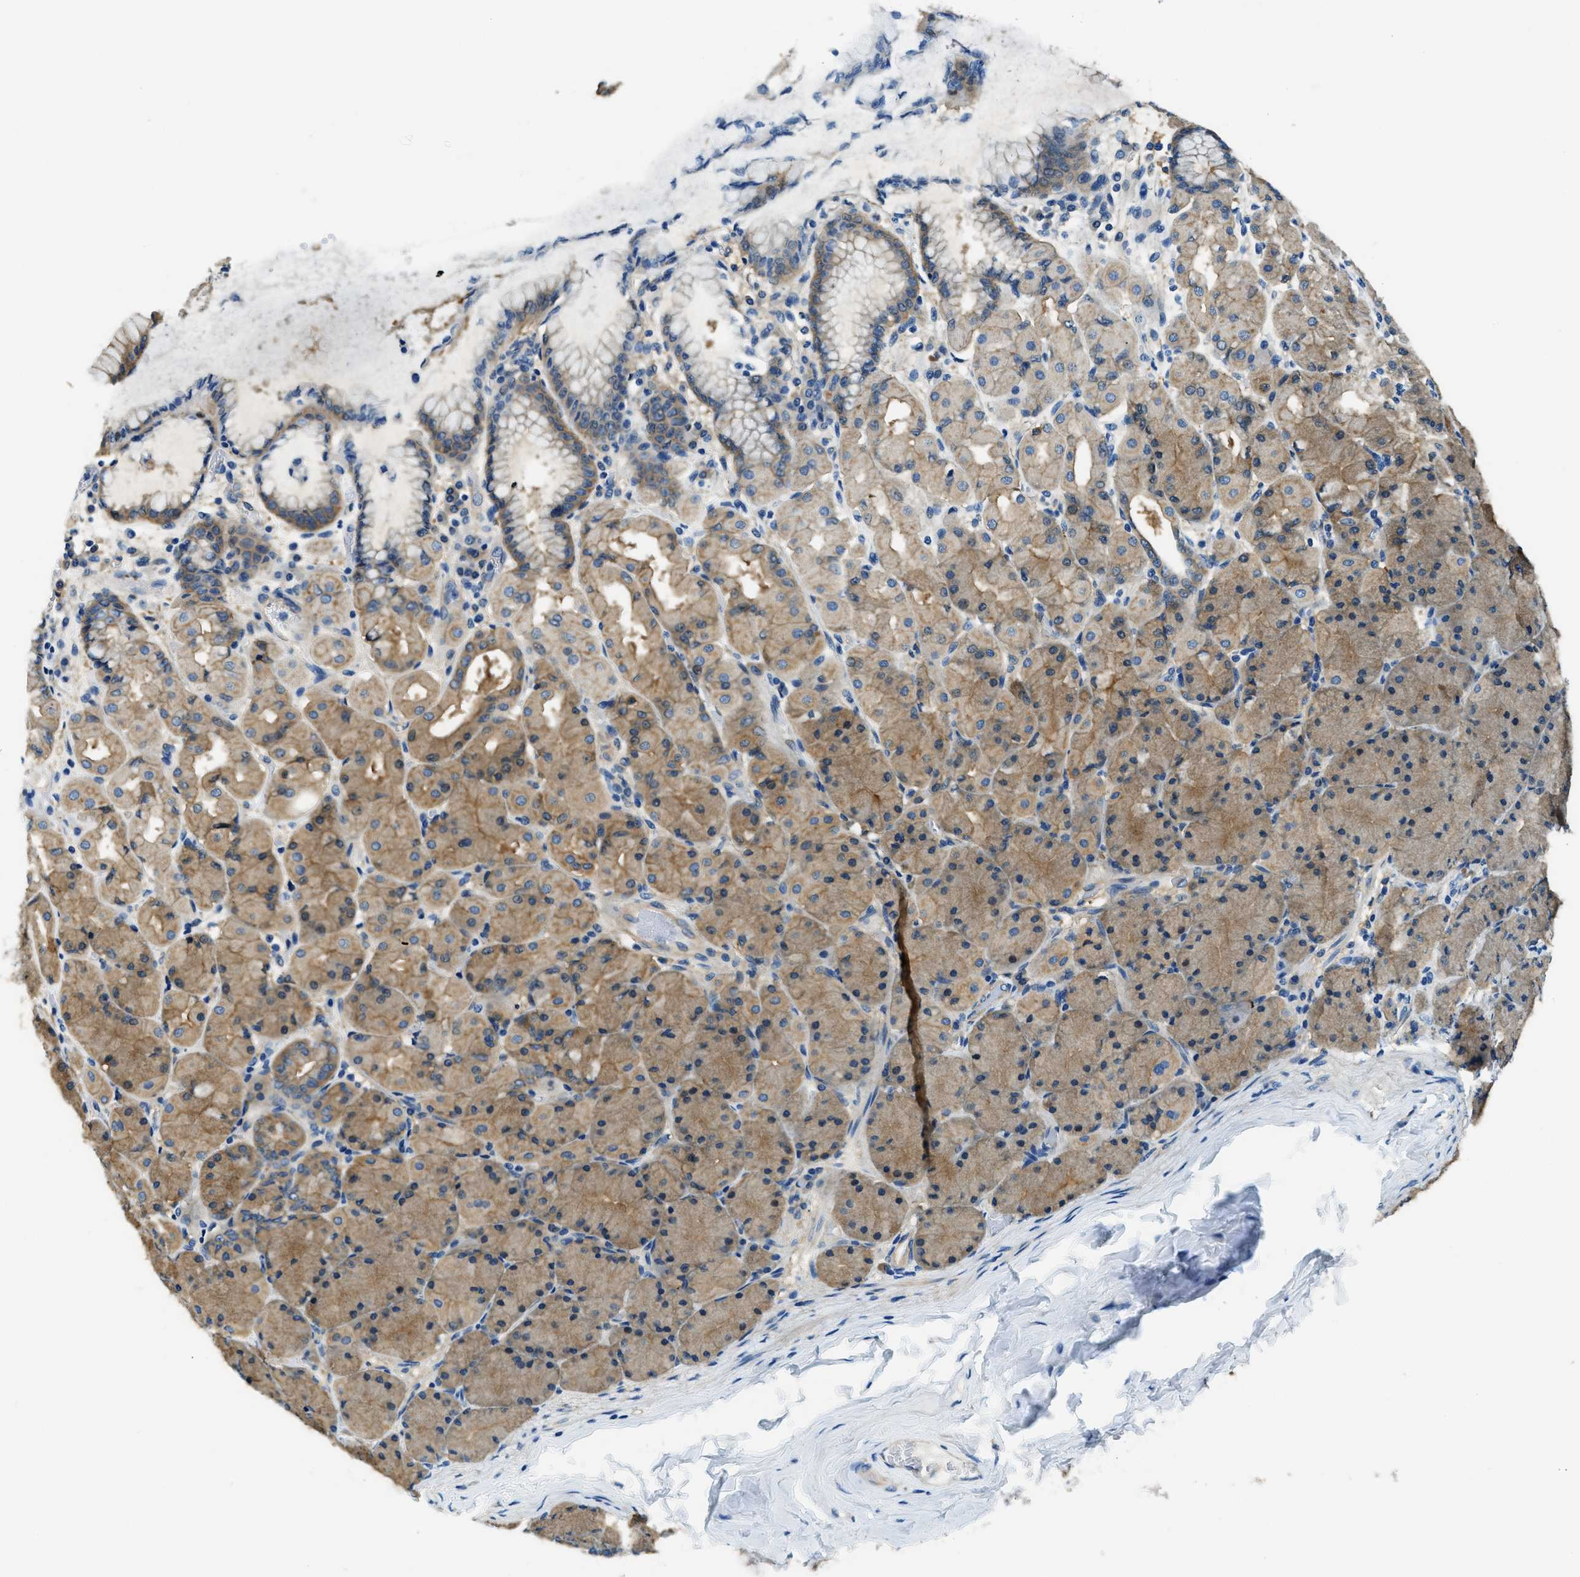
{"staining": {"intensity": "moderate", "quantity": ">75%", "location": "cytoplasmic/membranous"}, "tissue": "stomach", "cell_type": "Glandular cells", "image_type": "normal", "snomed": [{"axis": "morphology", "description": "Normal tissue, NOS"}, {"axis": "topography", "description": "Stomach, upper"}], "caption": "An IHC histopathology image of normal tissue is shown. Protein staining in brown shows moderate cytoplasmic/membranous positivity in stomach within glandular cells.", "gene": "TWF1", "patient": {"sex": "female", "age": 56}}